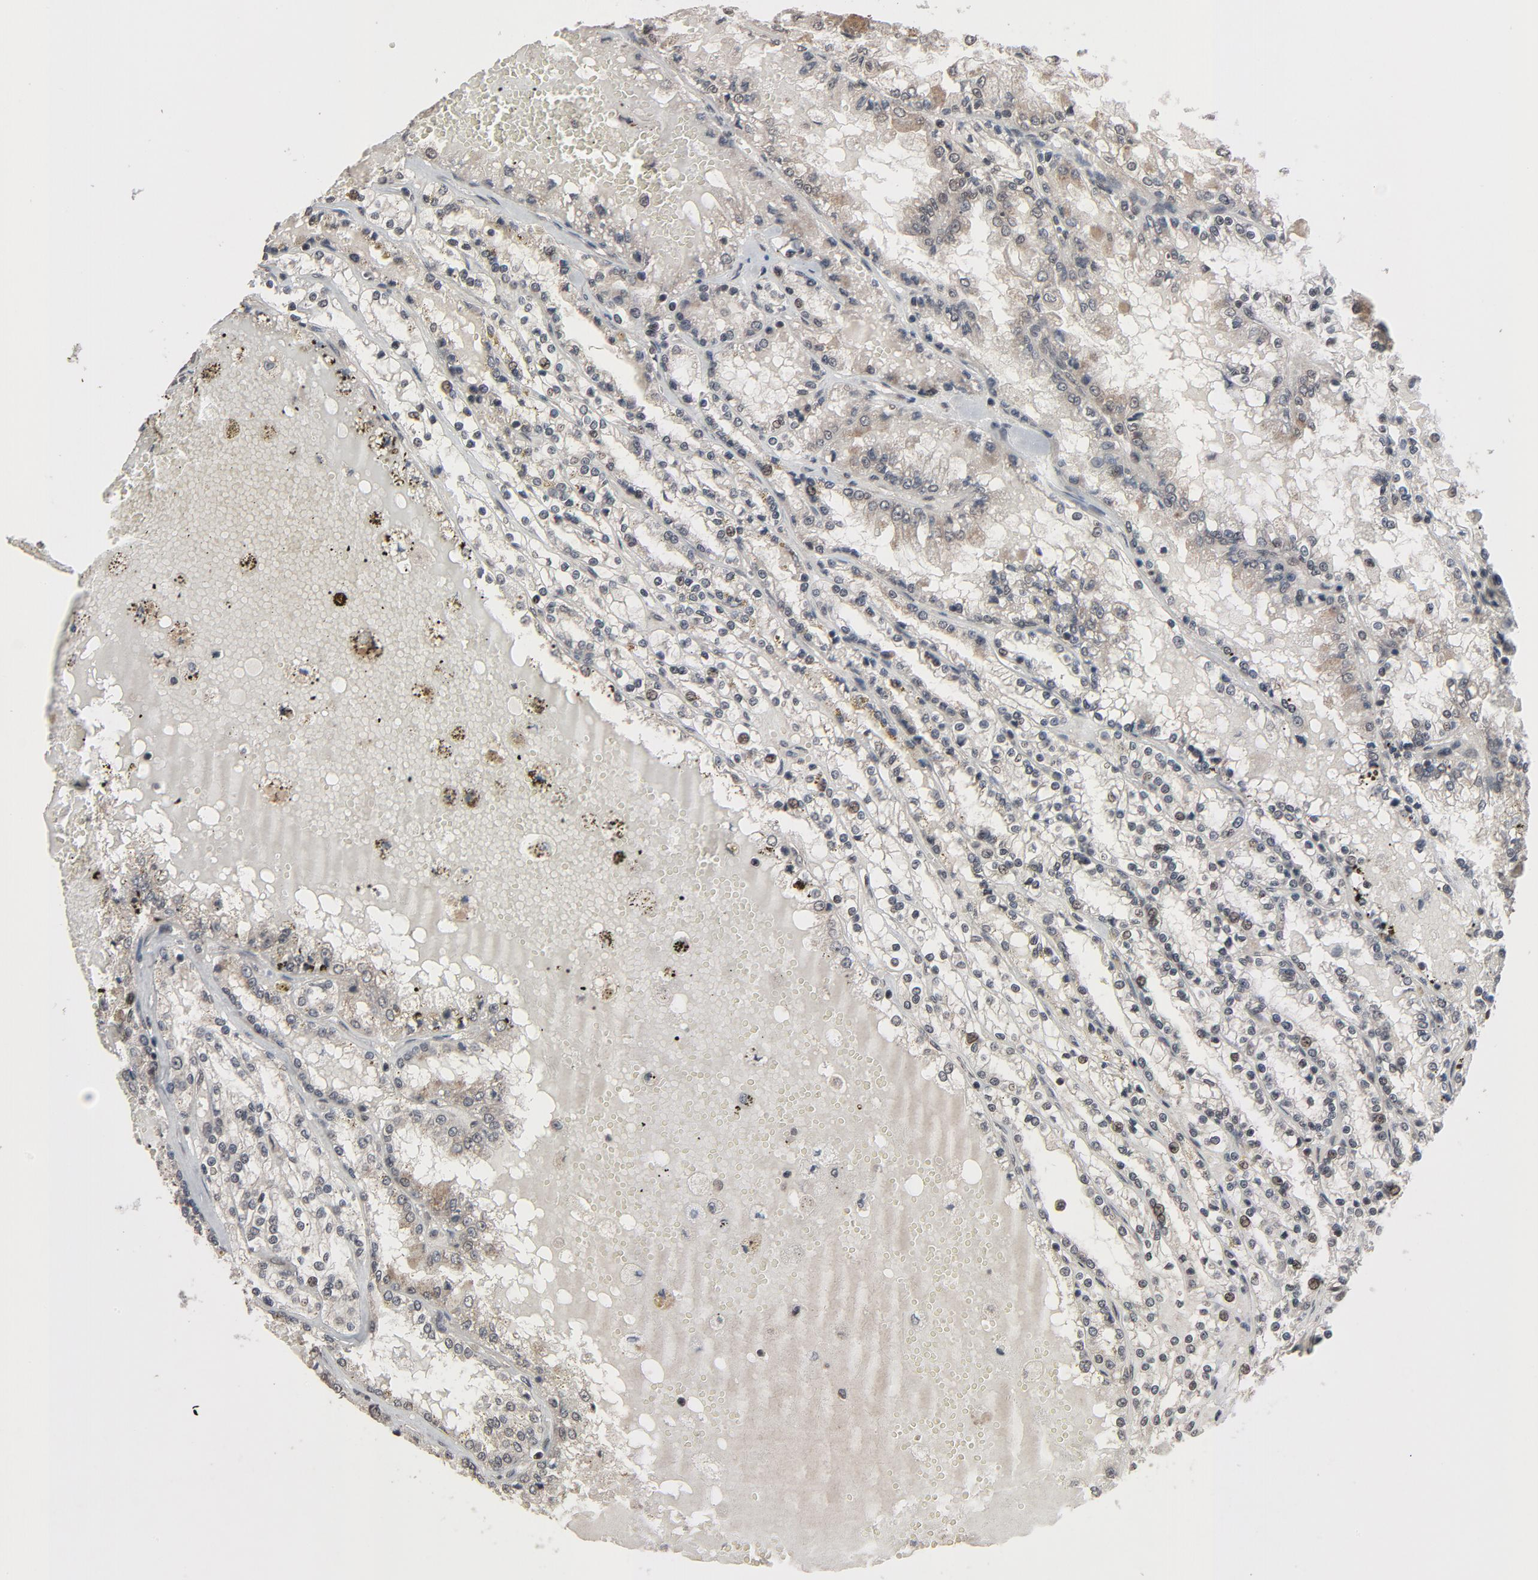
{"staining": {"intensity": "weak", "quantity": "25%-75%", "location": "cytoplasmic/membranous,nuclear"}, "tissue": "renal cancer", "cell_type": "Tumor cells", "image_type": "cancer", "snomed": [{"axis": "morphology", "description": "Adenocarcinoma, NOS"}, {"axis": "topography", "description": "Kidney"}], "caption": "Human renal cancer (adenocarcinoma) stained for a protein (brown) exhibits weak cytoplasmic/membranous and nuclear positive staining in about 25%-75% of tumor cells.", "gene": "POM121", "patient": {"sex": "female", "age": 56}}